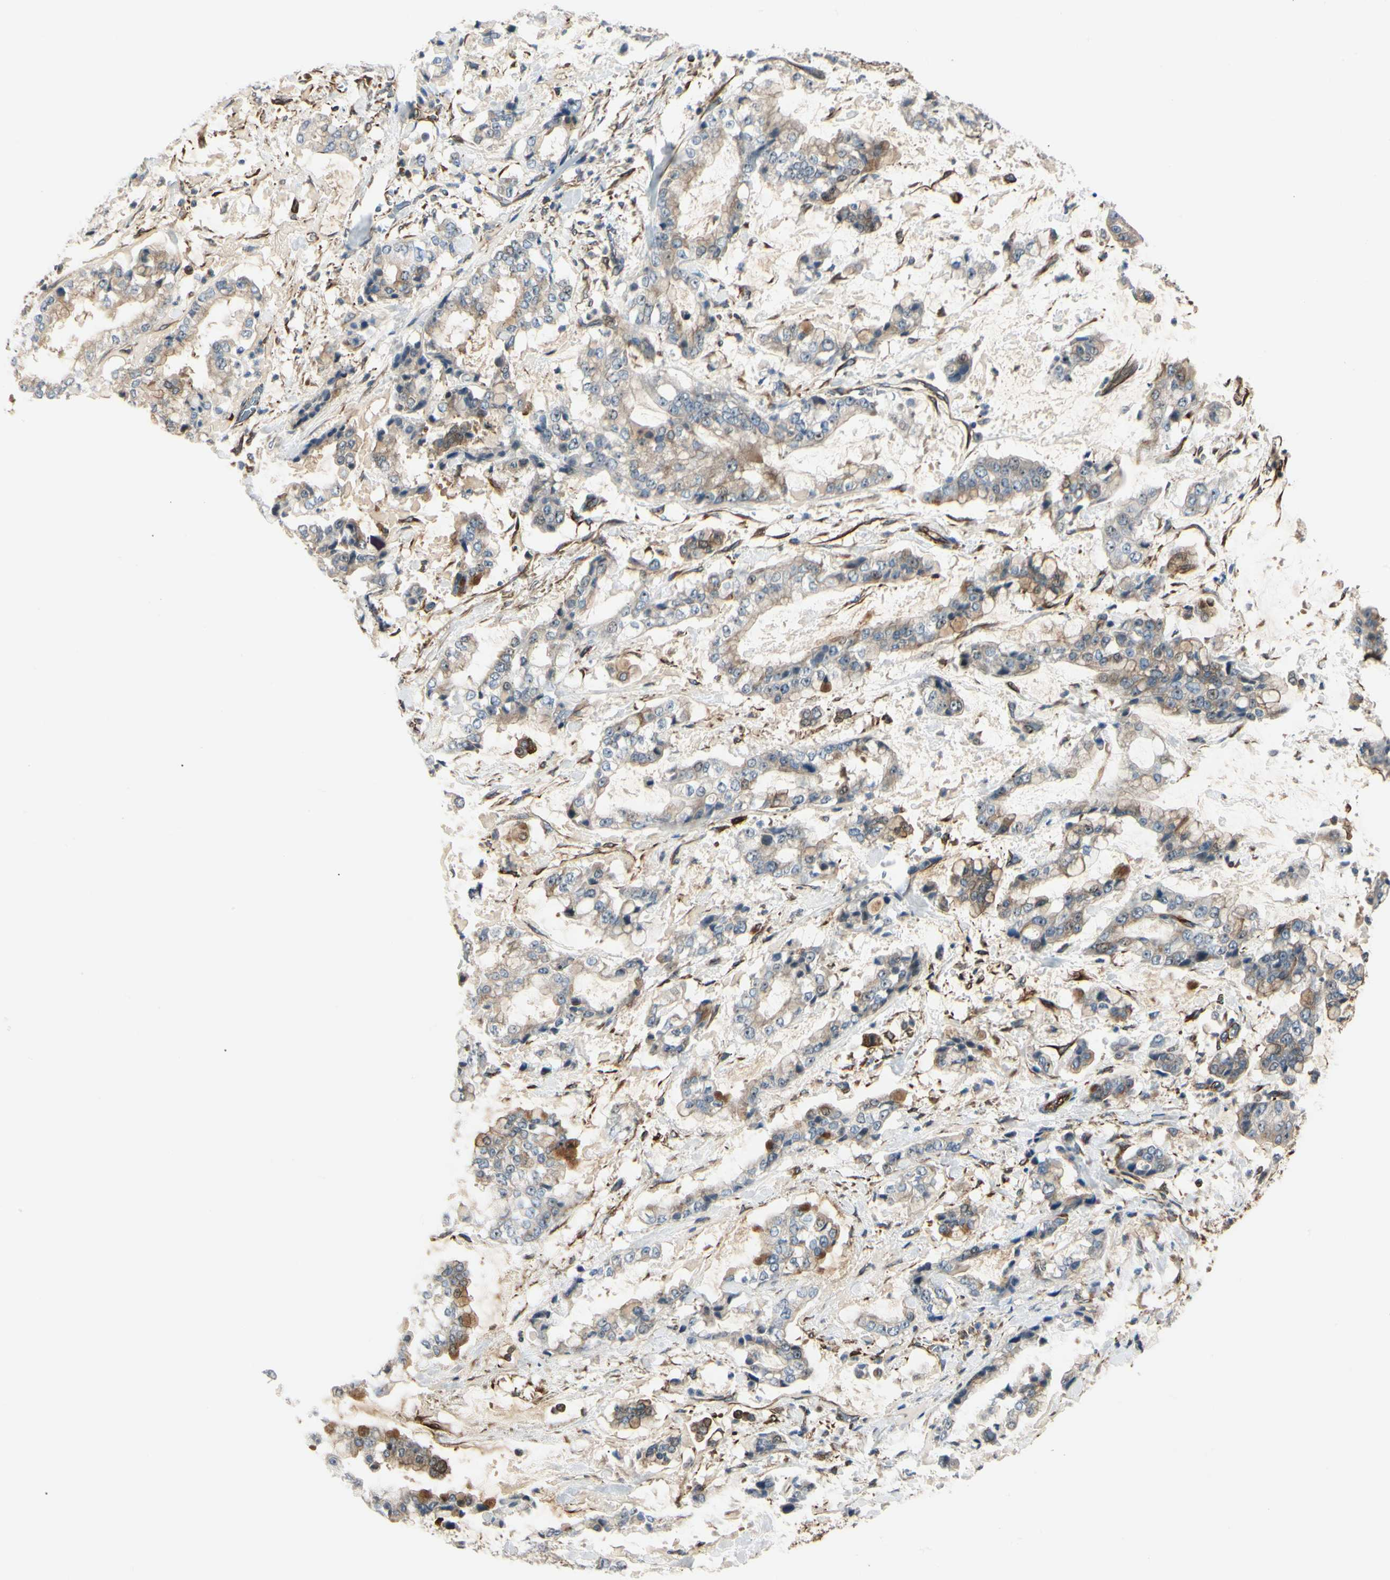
{"staining": {"intensity": "moderate", "quantity": "<25%", "location": "cytoplasmic/membranous"}, "tissue": "stomach cancer", "cell_type": "Tumor cells", "image_type": "cancer", "snomed": [{"axis": "morphology", "description": "Normal tissue, NOS"}, {"axis": "morphology", "description": "Adenocarcinoma, NOS"}, {"axis": "topography", "description": "Stomach, upper"}, {"axis": "topography", "description": "Stomach"}], "caption": "Protein staining exhibits moderate cytoplasmic/membranous positivity in approximately <25% of tumor cells in stomach adenocarcinoma.", "gene": "FTH1", "patient": {"sex": "male", "age": 76}}